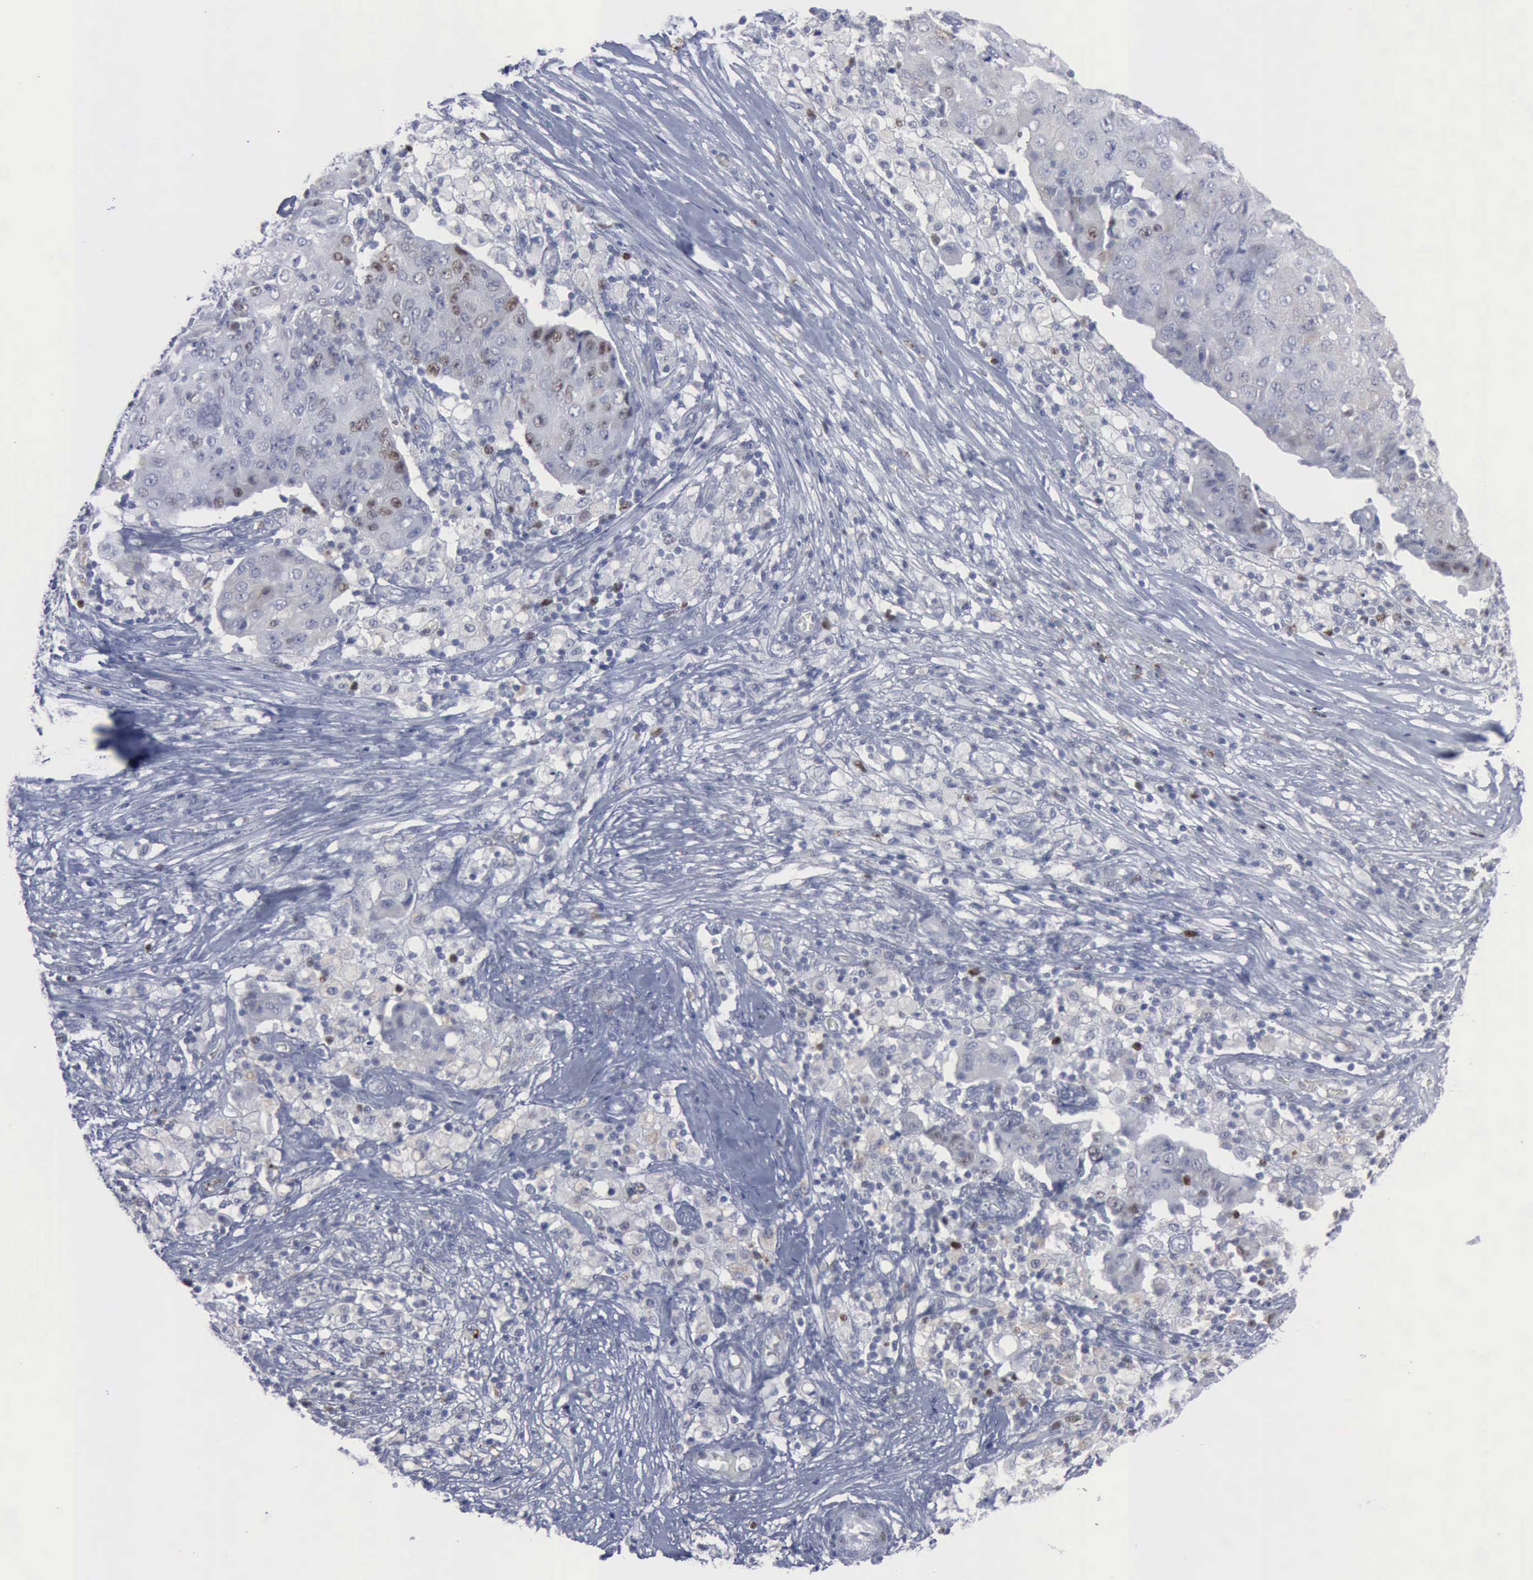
{"staining": {"intensity": "moderate", "quantity": "<25%", "location": "nuclear"}, "tissue": "ovarian cancer", "cell_type": "Tumor cells", "image_type": "cancer", "snomed": [{"axis": "morphology", "description": "Carcinoma, endometroid"}, {"axis": "topography", "description": "Ovary"}], "caption": "Ovarian cancer stained with immunohistochemistry (IHC) reveals moderate nuclear expression in approximately <25% of tumor cells.", "gene": "MCM5", "patient": {"sex": "female", "age": 42}}